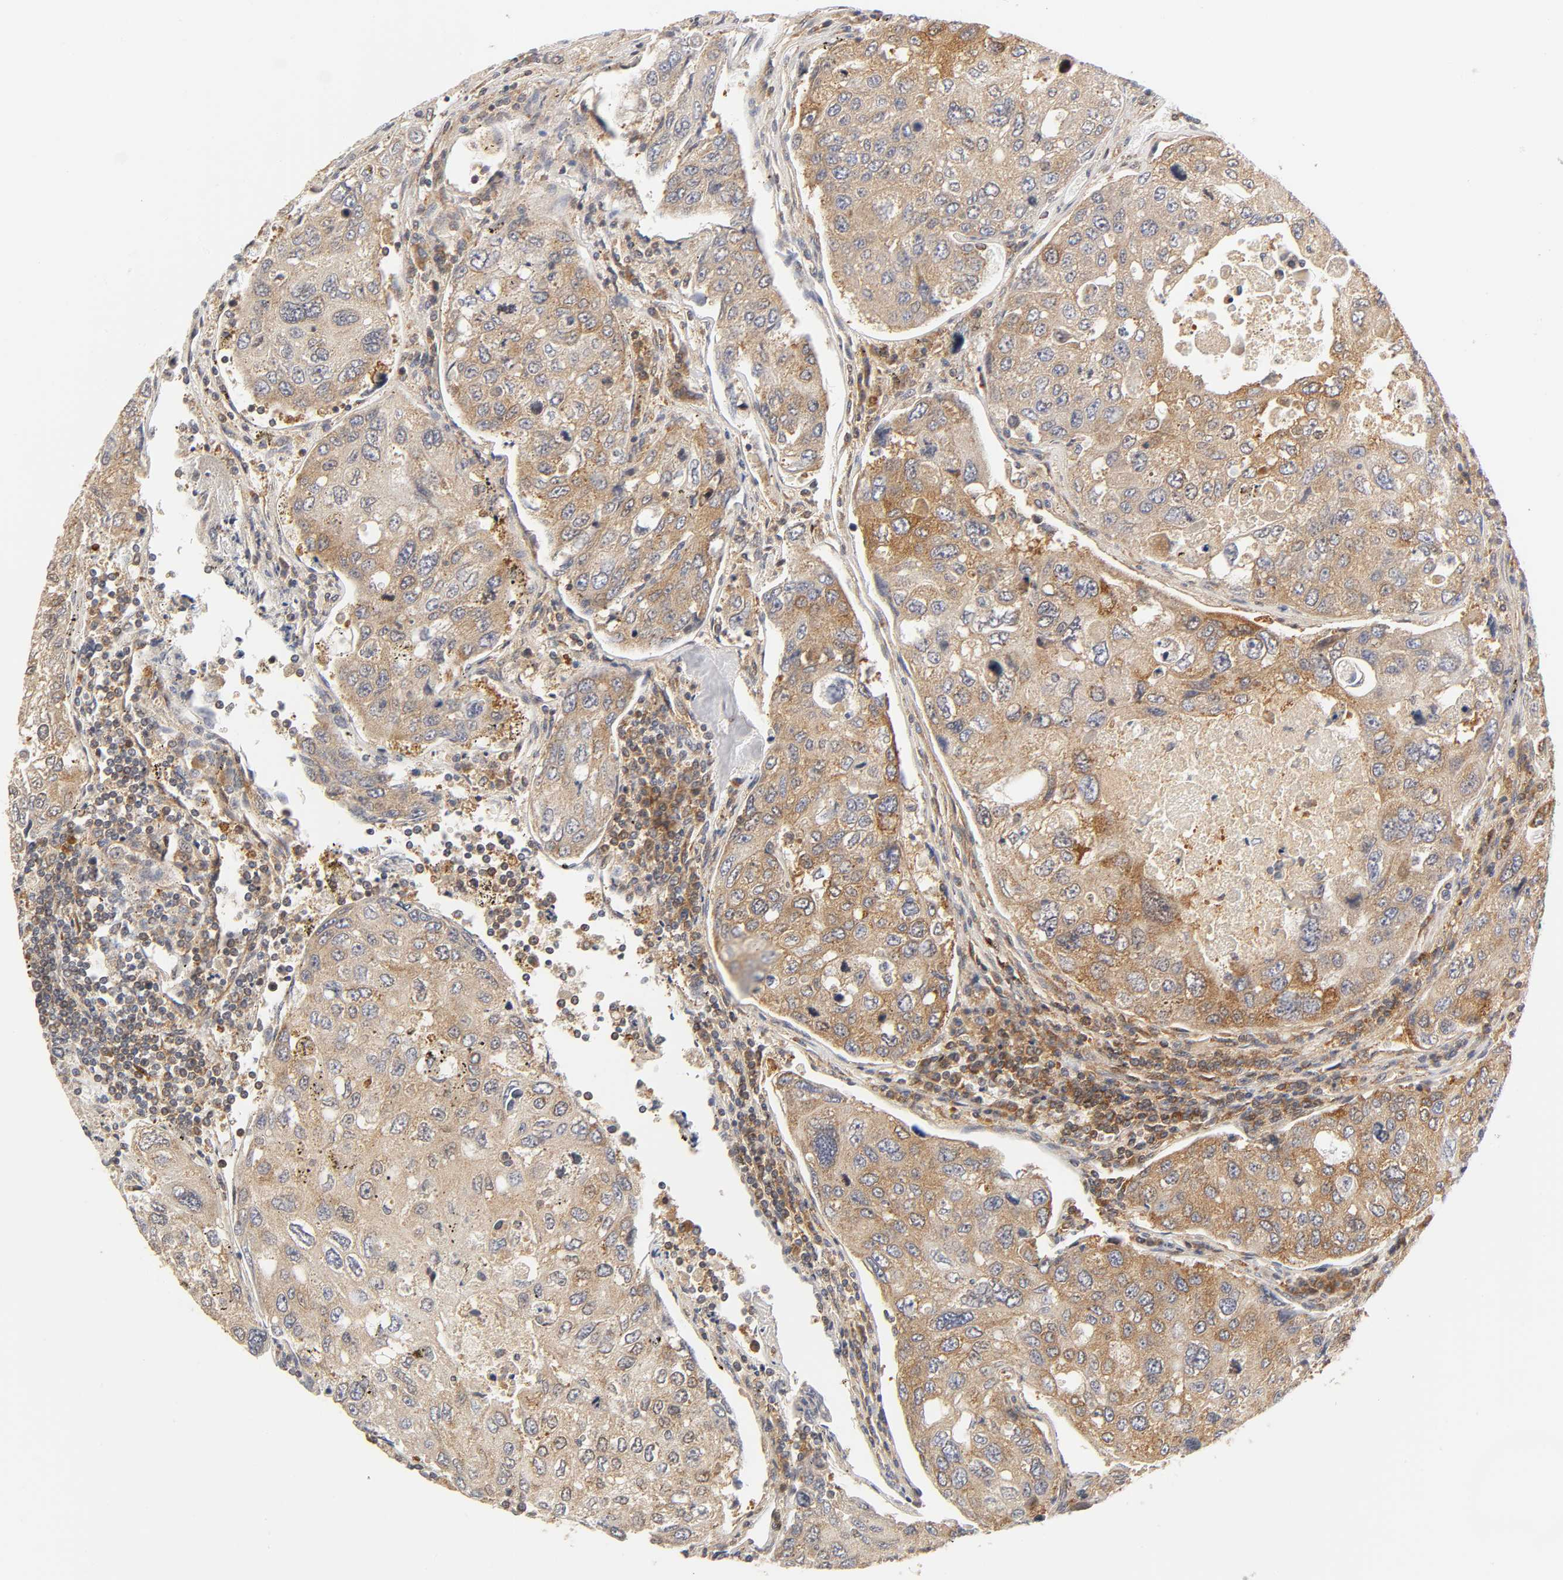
{"staining": {"intensity": "moderate", "quantity": ">75%", "location": "cytoplasmic/membranous"}, "tissue": "urothelial cancer", "cell_type": "Tumor cells", "image_type": "cancer", "snomed": [{"axis": "morphology", "description": "Urothelial carcinoma, High grade"}, {"axis": "topography", "description": "Lymph node"}, {"axis": "topography", "description": "Urinary bladder"}], "caption": "Human urothelial cancer stained with a brown dye reveals moderate cytoplasmic/membranous positive positivity in about >75% of tumor cells.", "gene": "PAFAH1B1", "patient": {"sex": "male", "age": 51}}